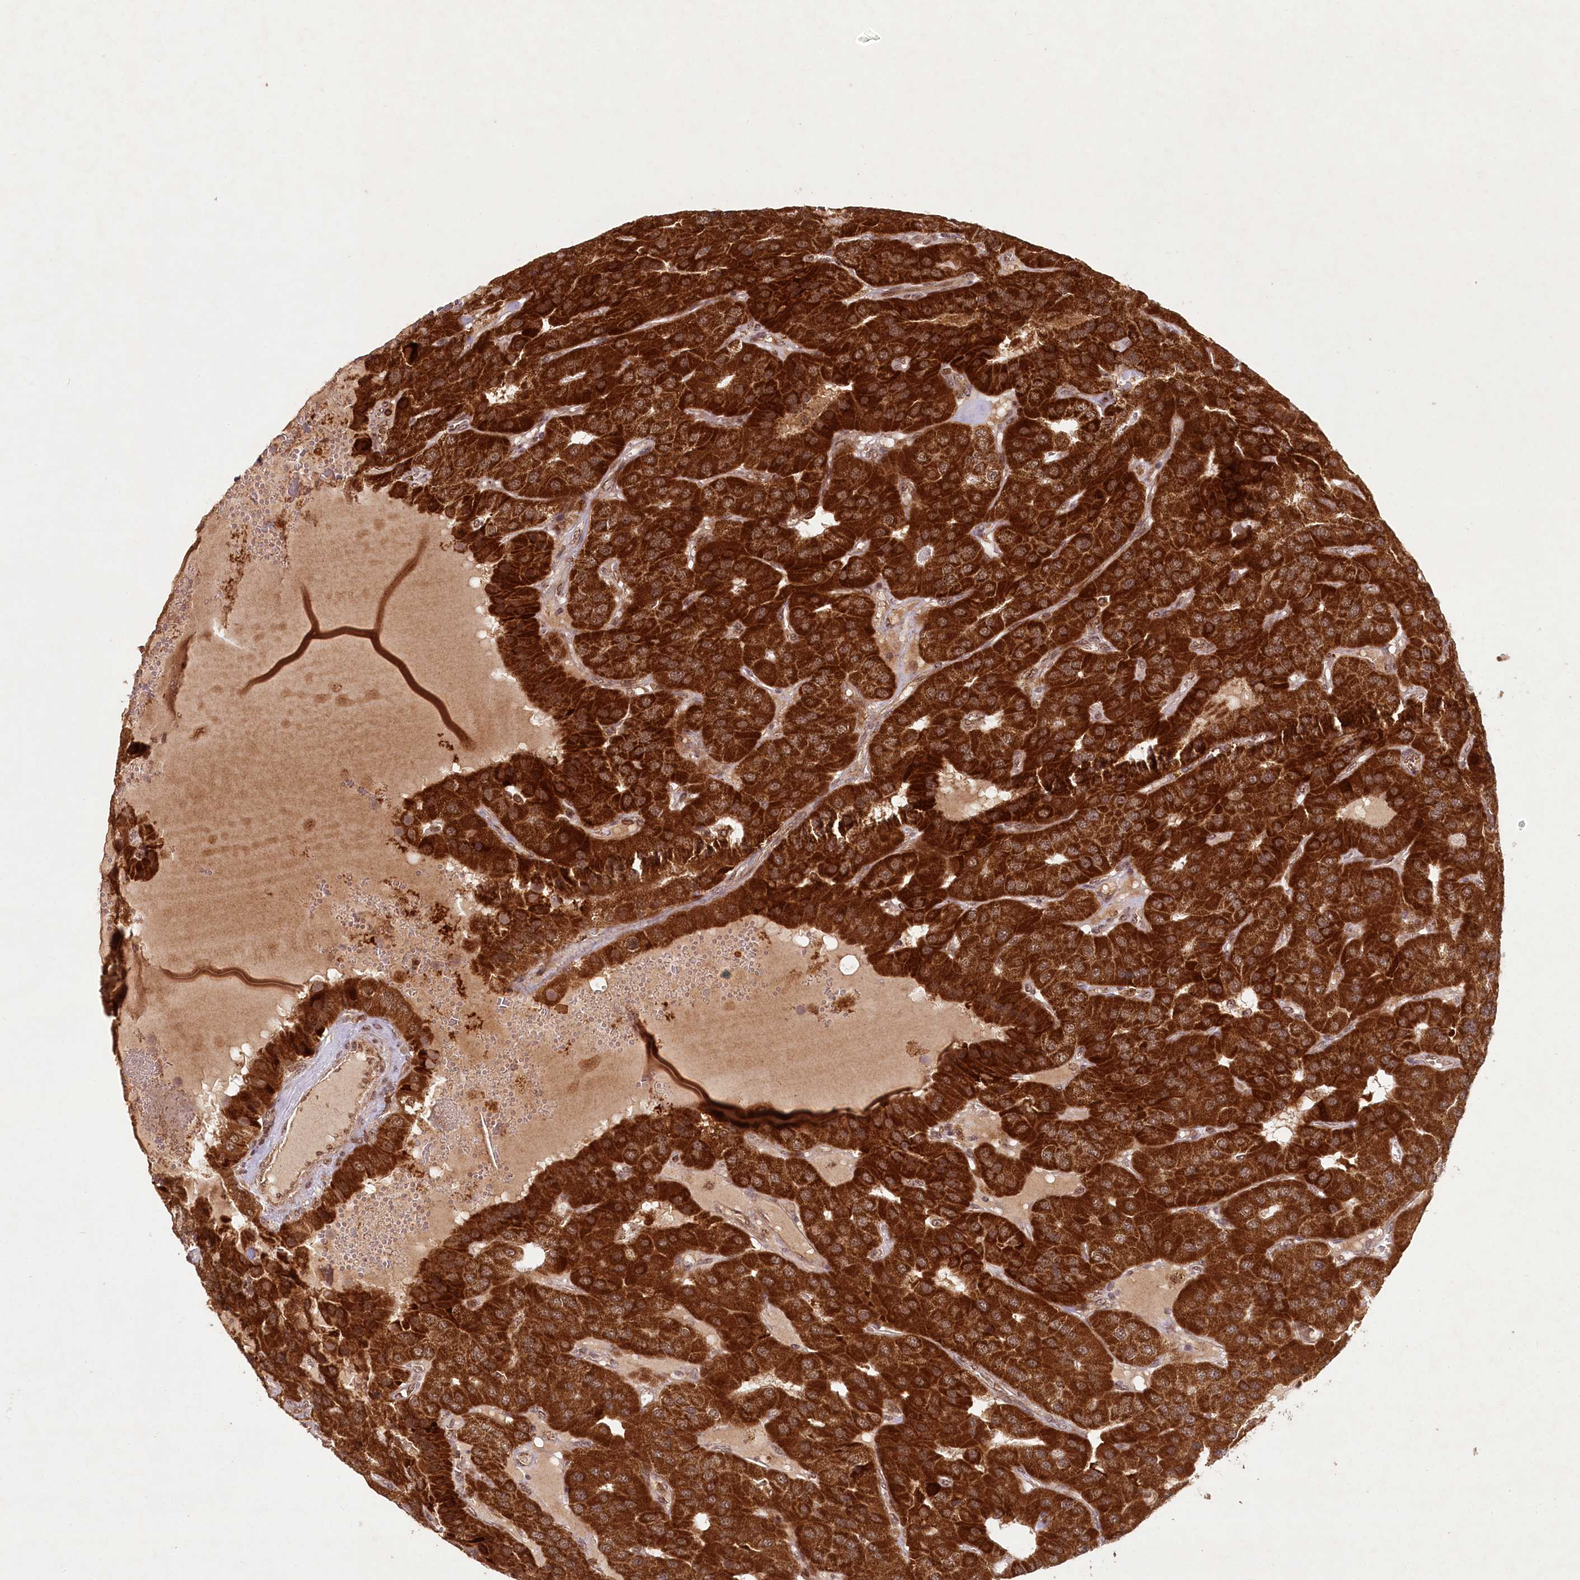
{"staining": {"intensity": "strong", "quantity": ">75%", "location": "cytoplasmic/membranous"}, "tissue": "parathyroid gland", "cell_type": "Glandular cells", "image_type": "normal", "snomed": [{"axis": "morphology", "description": "Normal tissue, NOS"}, {"axis": "morphology", "description": "Adenoma, NOS"}, {"axis": "topography", "description": "Parathyroid gland"}], "caption": "Protein expression by immunohistochemistry reveals strong cytoplasmic/membranous expression in approximately >75% of glandular cells in unremarkable parathyroid gland. The protein of interest is stained brown, and the nuclei are stained in blue (DAB IHC with brightfield microscopy, high magnification).", "gene": "MICU1", "patient": {"sex": "female", "age": 86}}